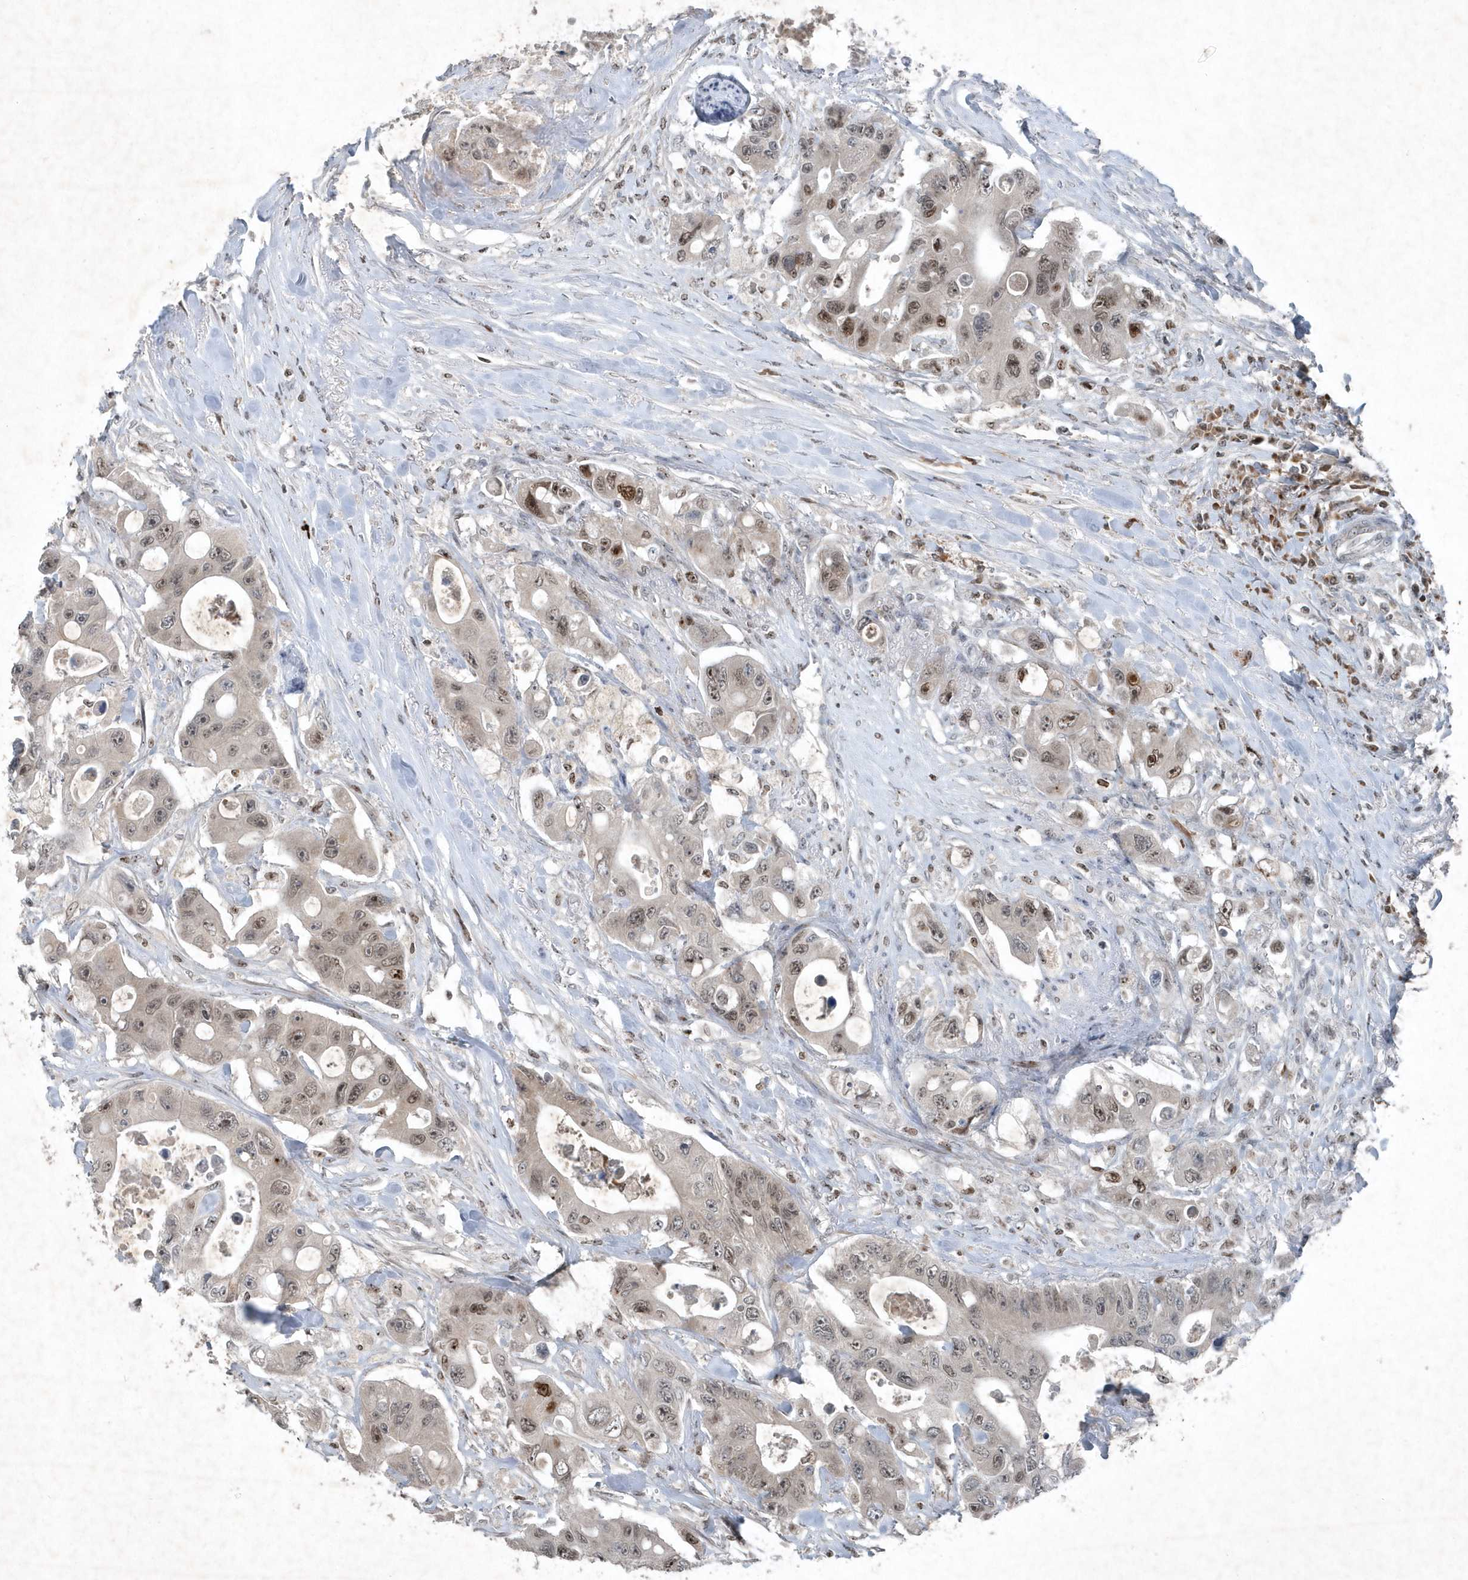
{"staining": {"intensity": "moderate", "quantity": "25%-75%", "location": "nuclear"}, "tissue": "colorectal cancer", "cell_type": "Tumor cells", "image_type": "cancer", "snomed": [{"axis": "morphology", "description": "Adenocarcinoma, NOS"}, {"axis": "topography", "description": "Colon"}], "caption": "Brown immunohistochemical staining in colorectal adenocarcinoma reveals moderate nuclear staining in about 25%-75% of tumor cells.", "gene": "QTRT2", "patient": {"sex": "female", "age": 46}}